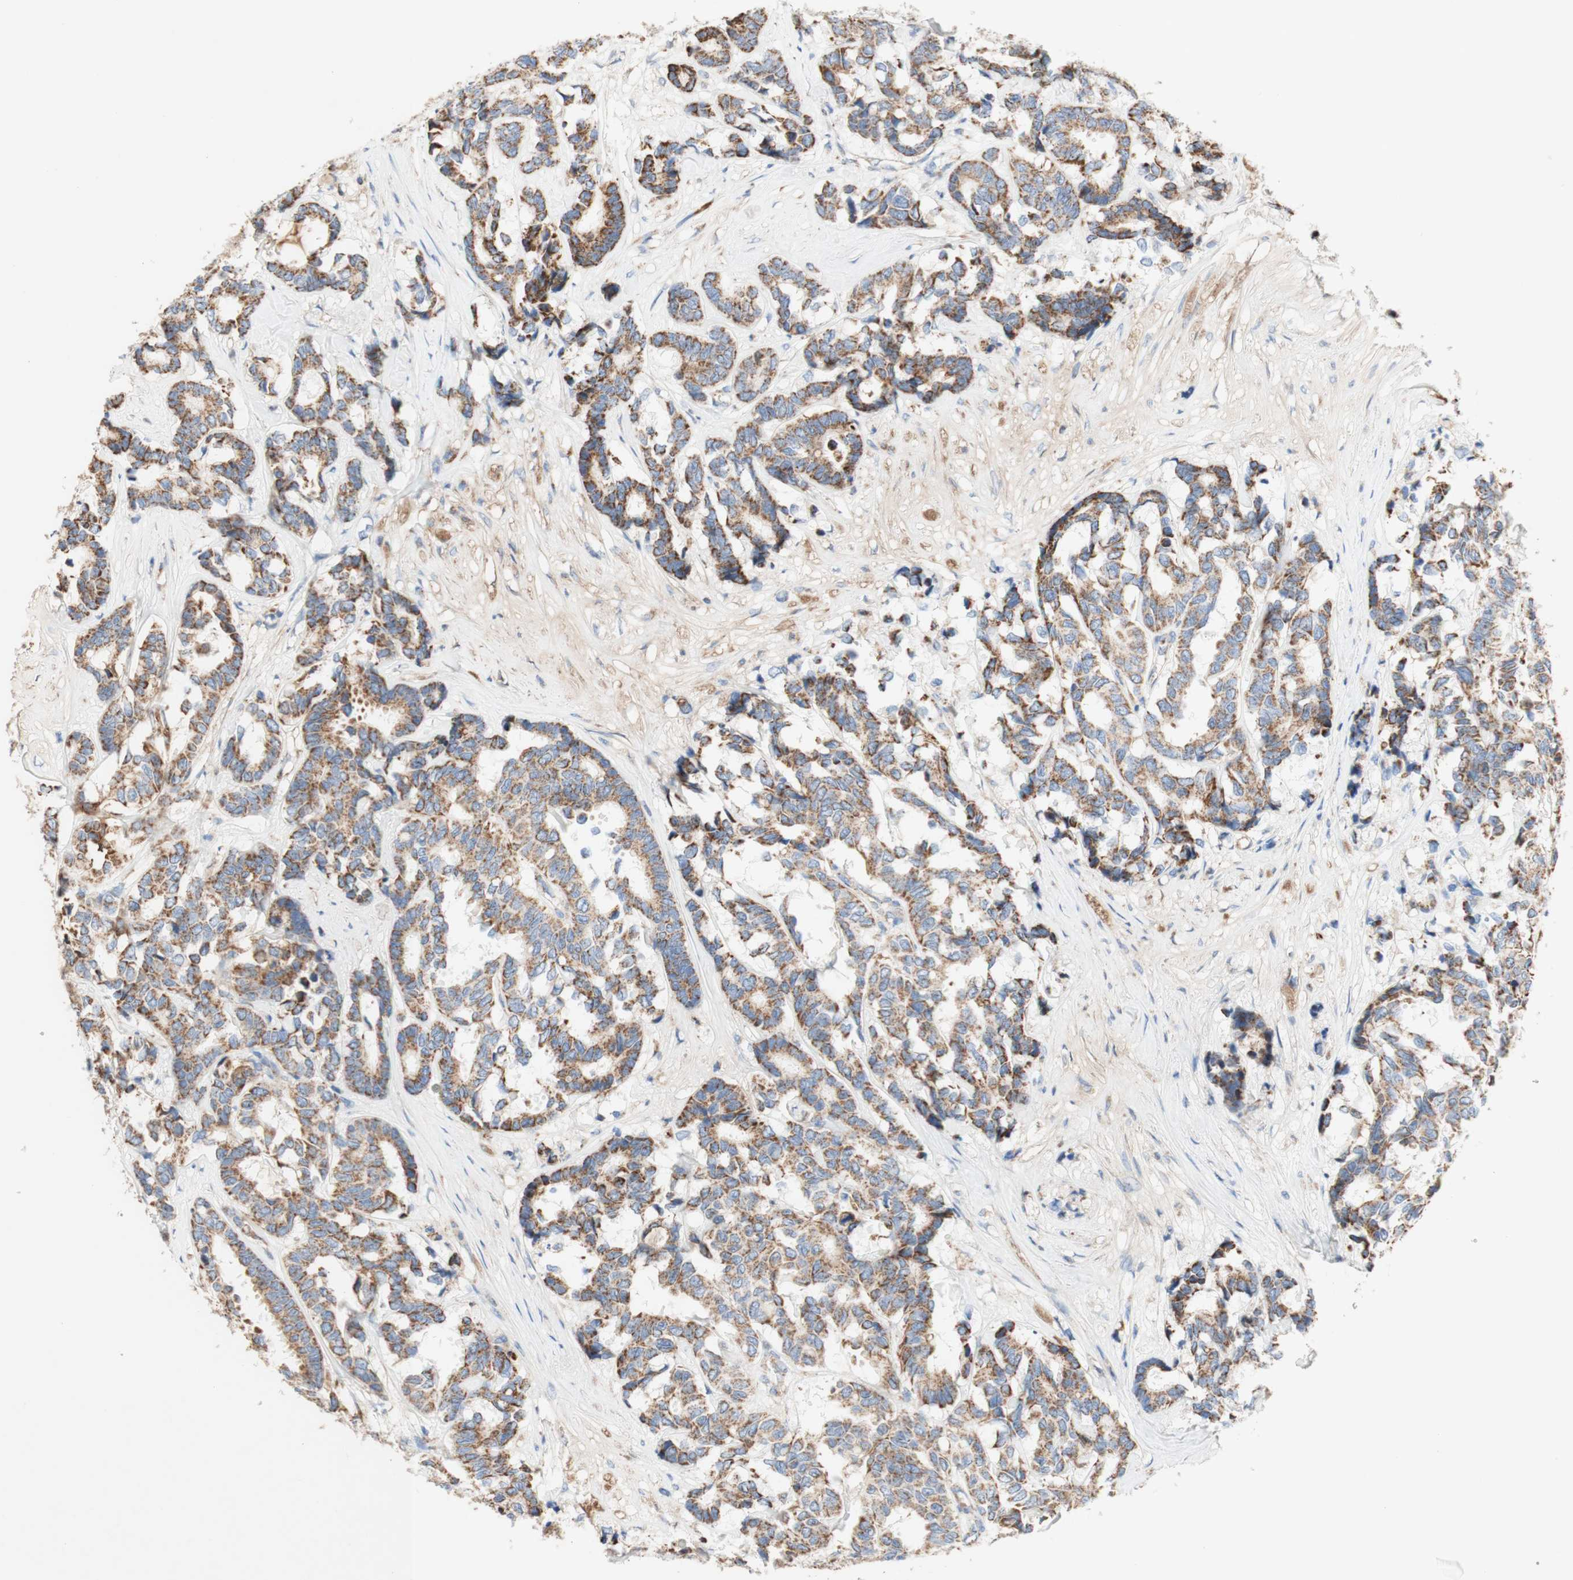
{"staining": {"intensity": "moderate", "quantity": ">75%", "location": "cytoplasmic/membranous"}, "tissue": "breast cancer", "cell_type": "Tumor cells", "image_type": "cancer", "snomed": [{"axis": "morphology", "description": "Duct carcinoma"}, {"axis": "topography", "description": "Breast"}], "caption": "This micrograph demonstrates immunohistochemistry (IHC) staining of breast cancer, with medium moderate cytoplasmic/membranous positivity in approximately >75% of tumor cells.", "gene": "SDHB", "patient": {"sex": "female", "age": 87}}